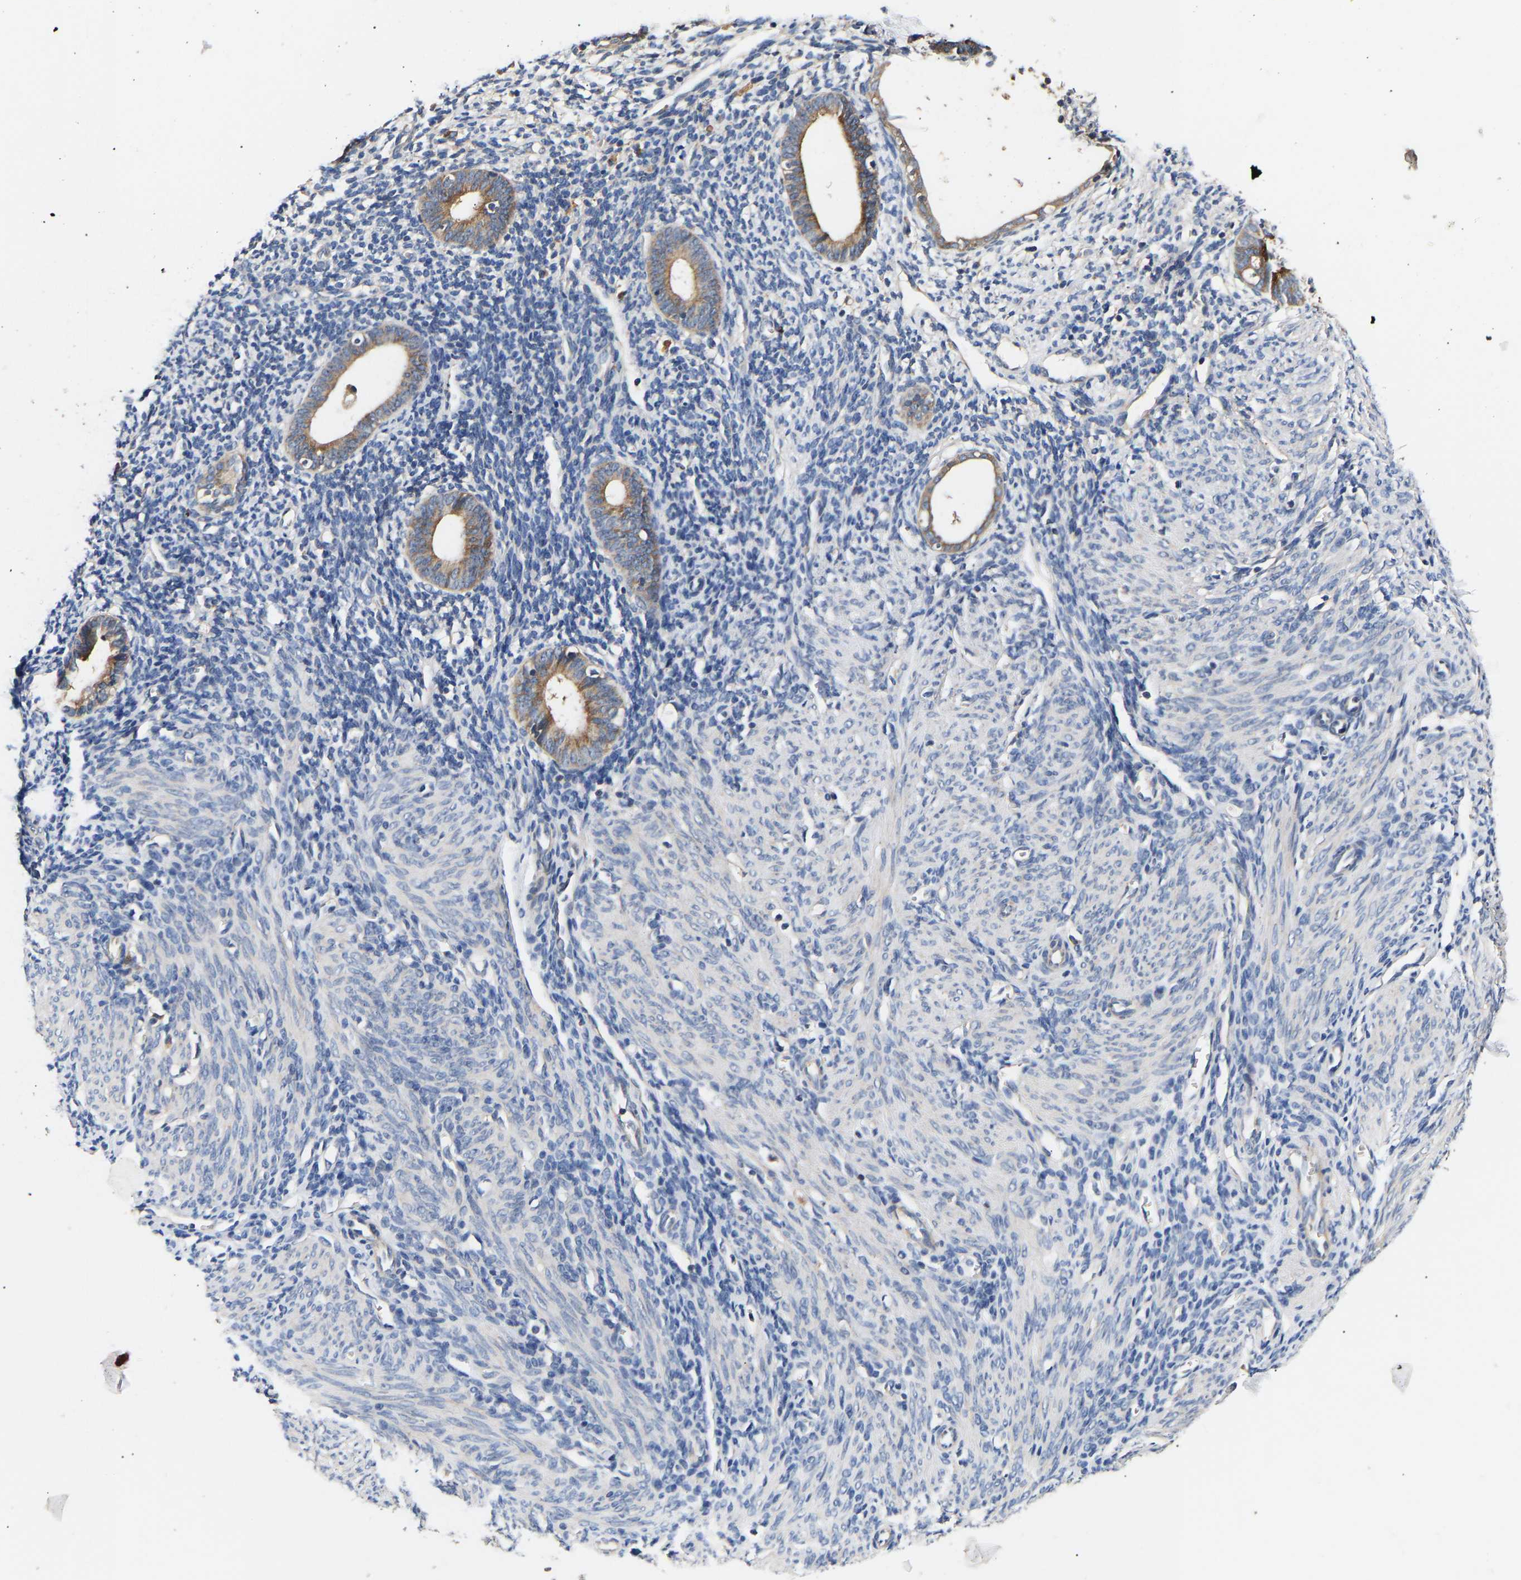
{"staining": {"intensity": "weak", "quantity": "<25%", "location": "cytoplasmic/membranous"}, "tissue": "endometrium", "cell_type": "Cells in endometrial stroma", "image_type": "normal", "snomed": [{"axis": "morphology", "description": "Normal tissue, NOS"}, {"axis": "morphology", "description": "Adenocarcinoma, NOS"}, {"axis": "topography", "description": "Endometrium"}], "caption": "Cells in endometrial stroma show no significant protein positivity in benign endometrium. Nuclei are stained in blue.", "gene": "LRBA", "patient": {"sex": "female", "age": 57}}